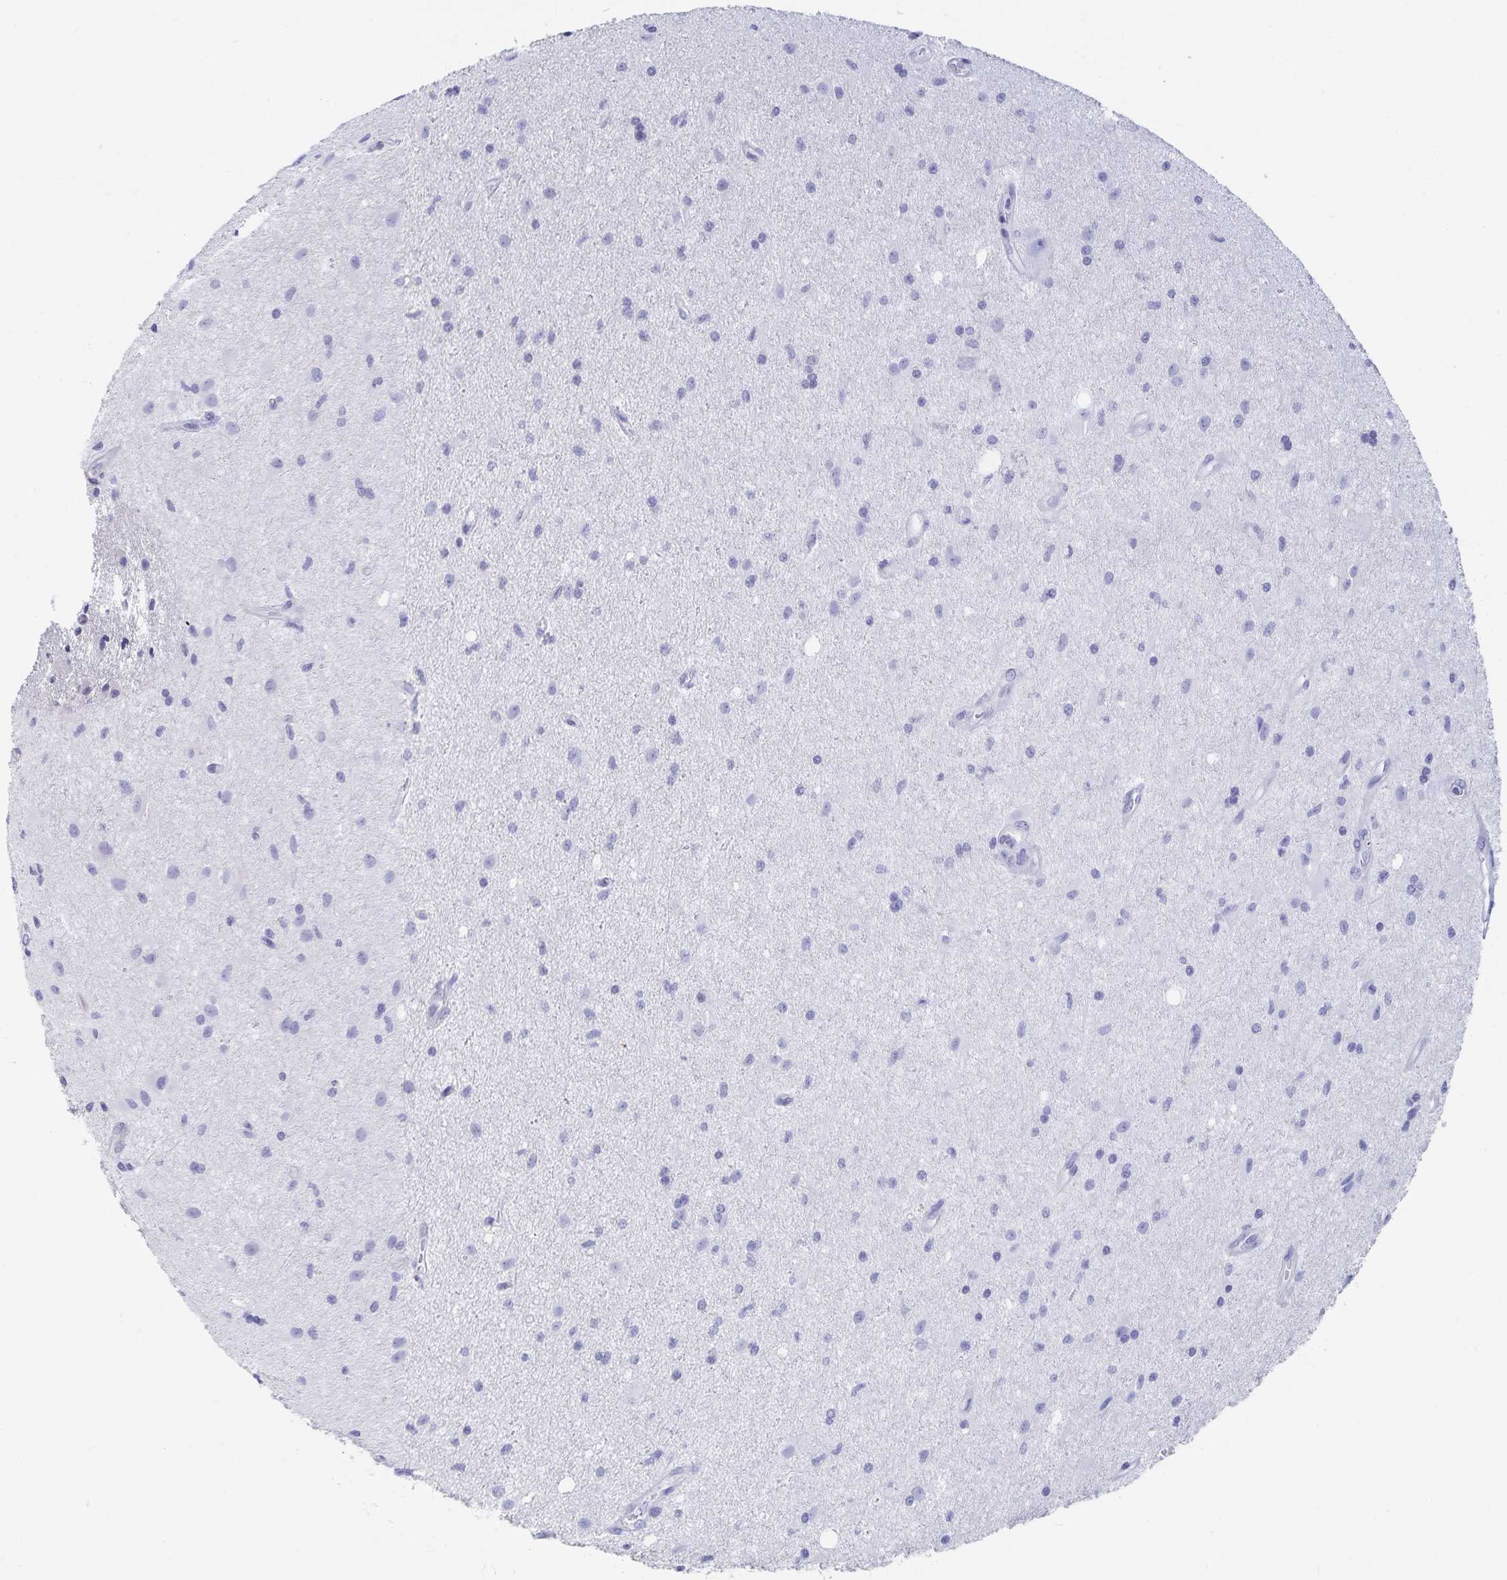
{"staining": {"intensity": "negative", "quantity": "none", "location": "none"}, "tissue": "glioma", "cell_type": "Tumor cells", "image_type": "cancer", "snomed": [{"axis": "morphology", "description": "Glioma, malignant, High grade"}, {"axis": "topography", "description": "Brain"}], "caption": "Immunohistochemistry (IHC) of human glioma reveals no staining in tumor cells.", "gene": "TNIP1", "patient": {"sex": "male", "age": 67}}